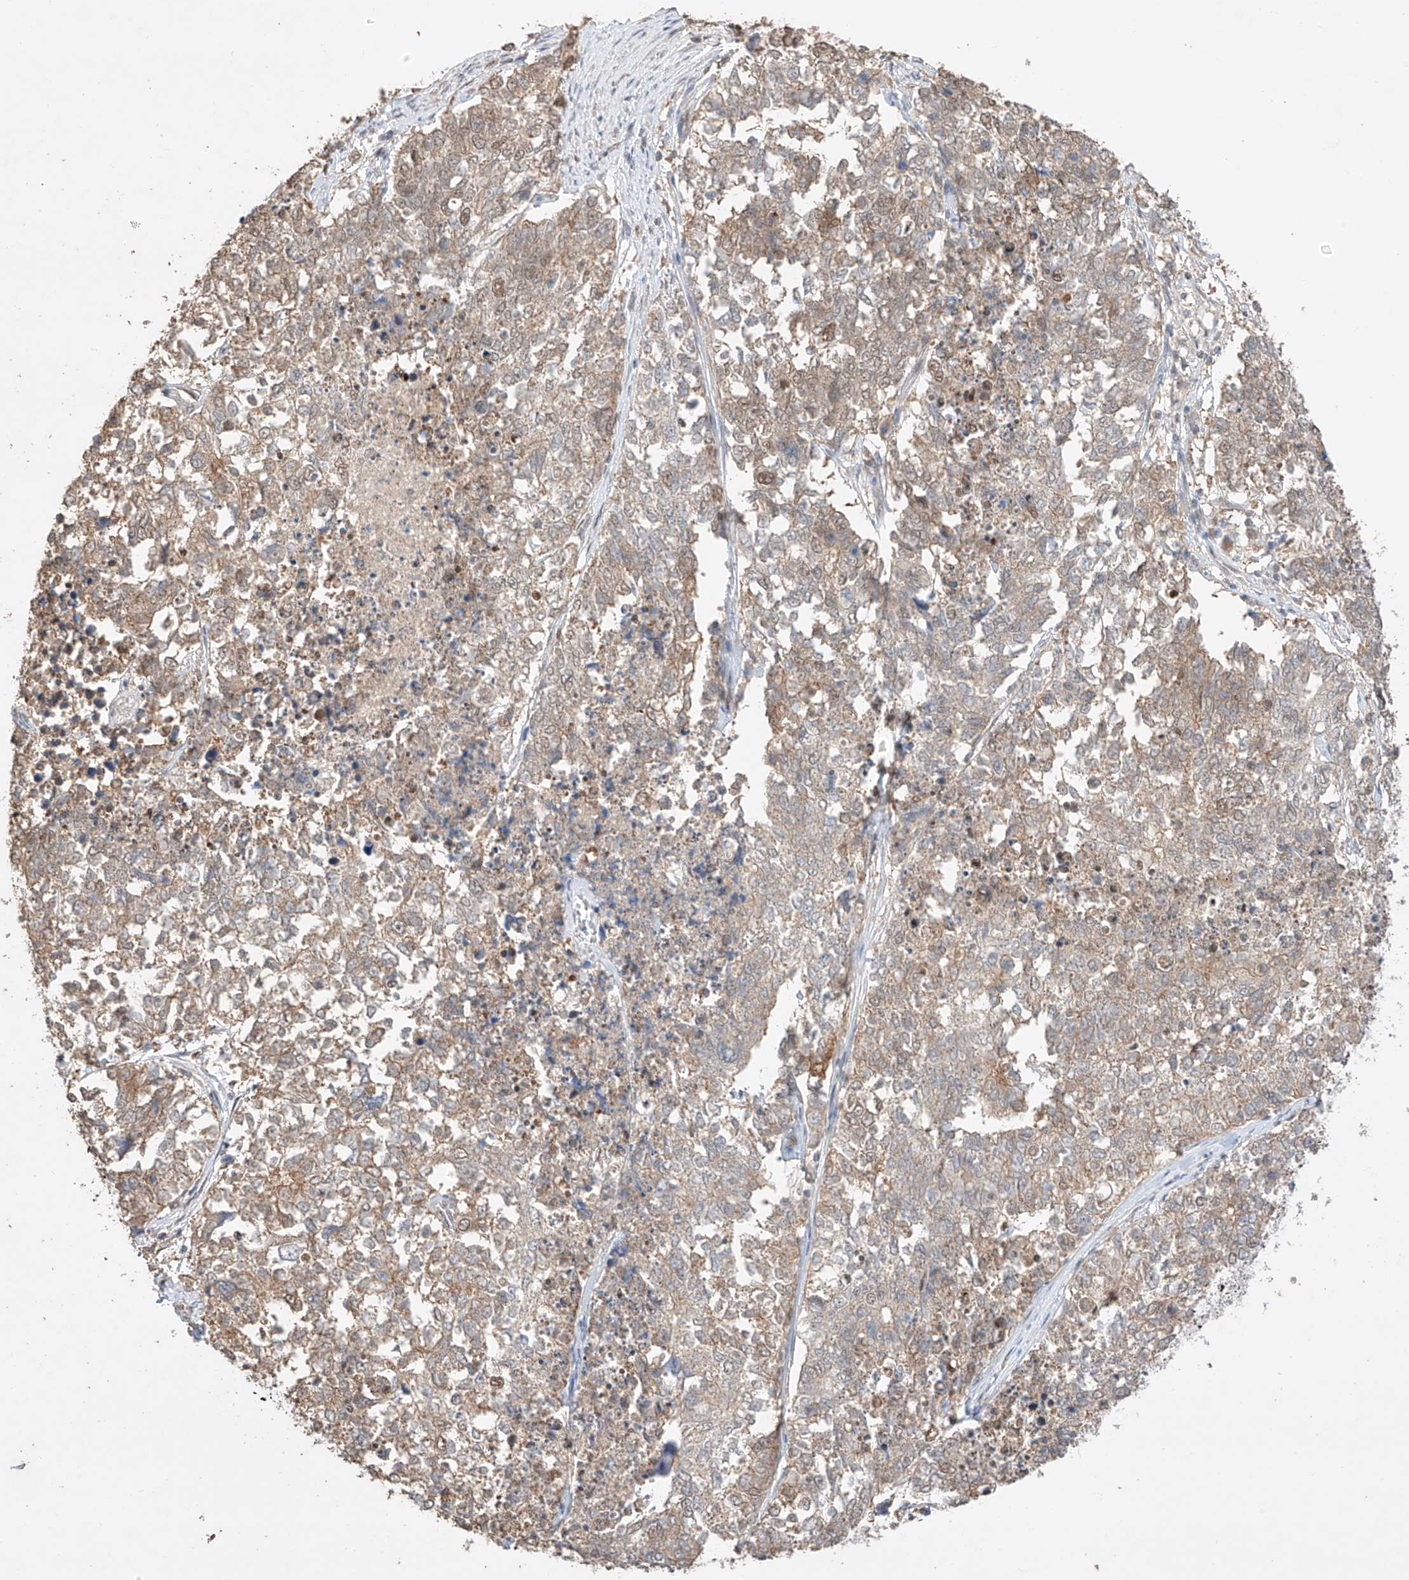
{"staining": {"intensity": "weak", "quantity": ">75%", "location": "cytoplasmic/membranous,nuclear"}, "tissue": "cervical cancer", "cell_type": "Tumor cells", "image_type": "cancer", "snomed": [{"axis": "morphology", "description": "Squamous cell carcinoma, NOS"}, {"axis": "topography", "description": "Cervix"}], "caption": "Tumor cells demonstrate low levels of weak cytoplasmic/membranous and nuclear positivity in approximately >75% of cells in human cervical cancer. The staining was performed using DAB (3,3'-diaminobenzidine), with brown indicating positive protein expression. Nuclei are stained blue with hematoxylin.", "gene": "APIP", "patient": {"sex": "female", "age": 63}}